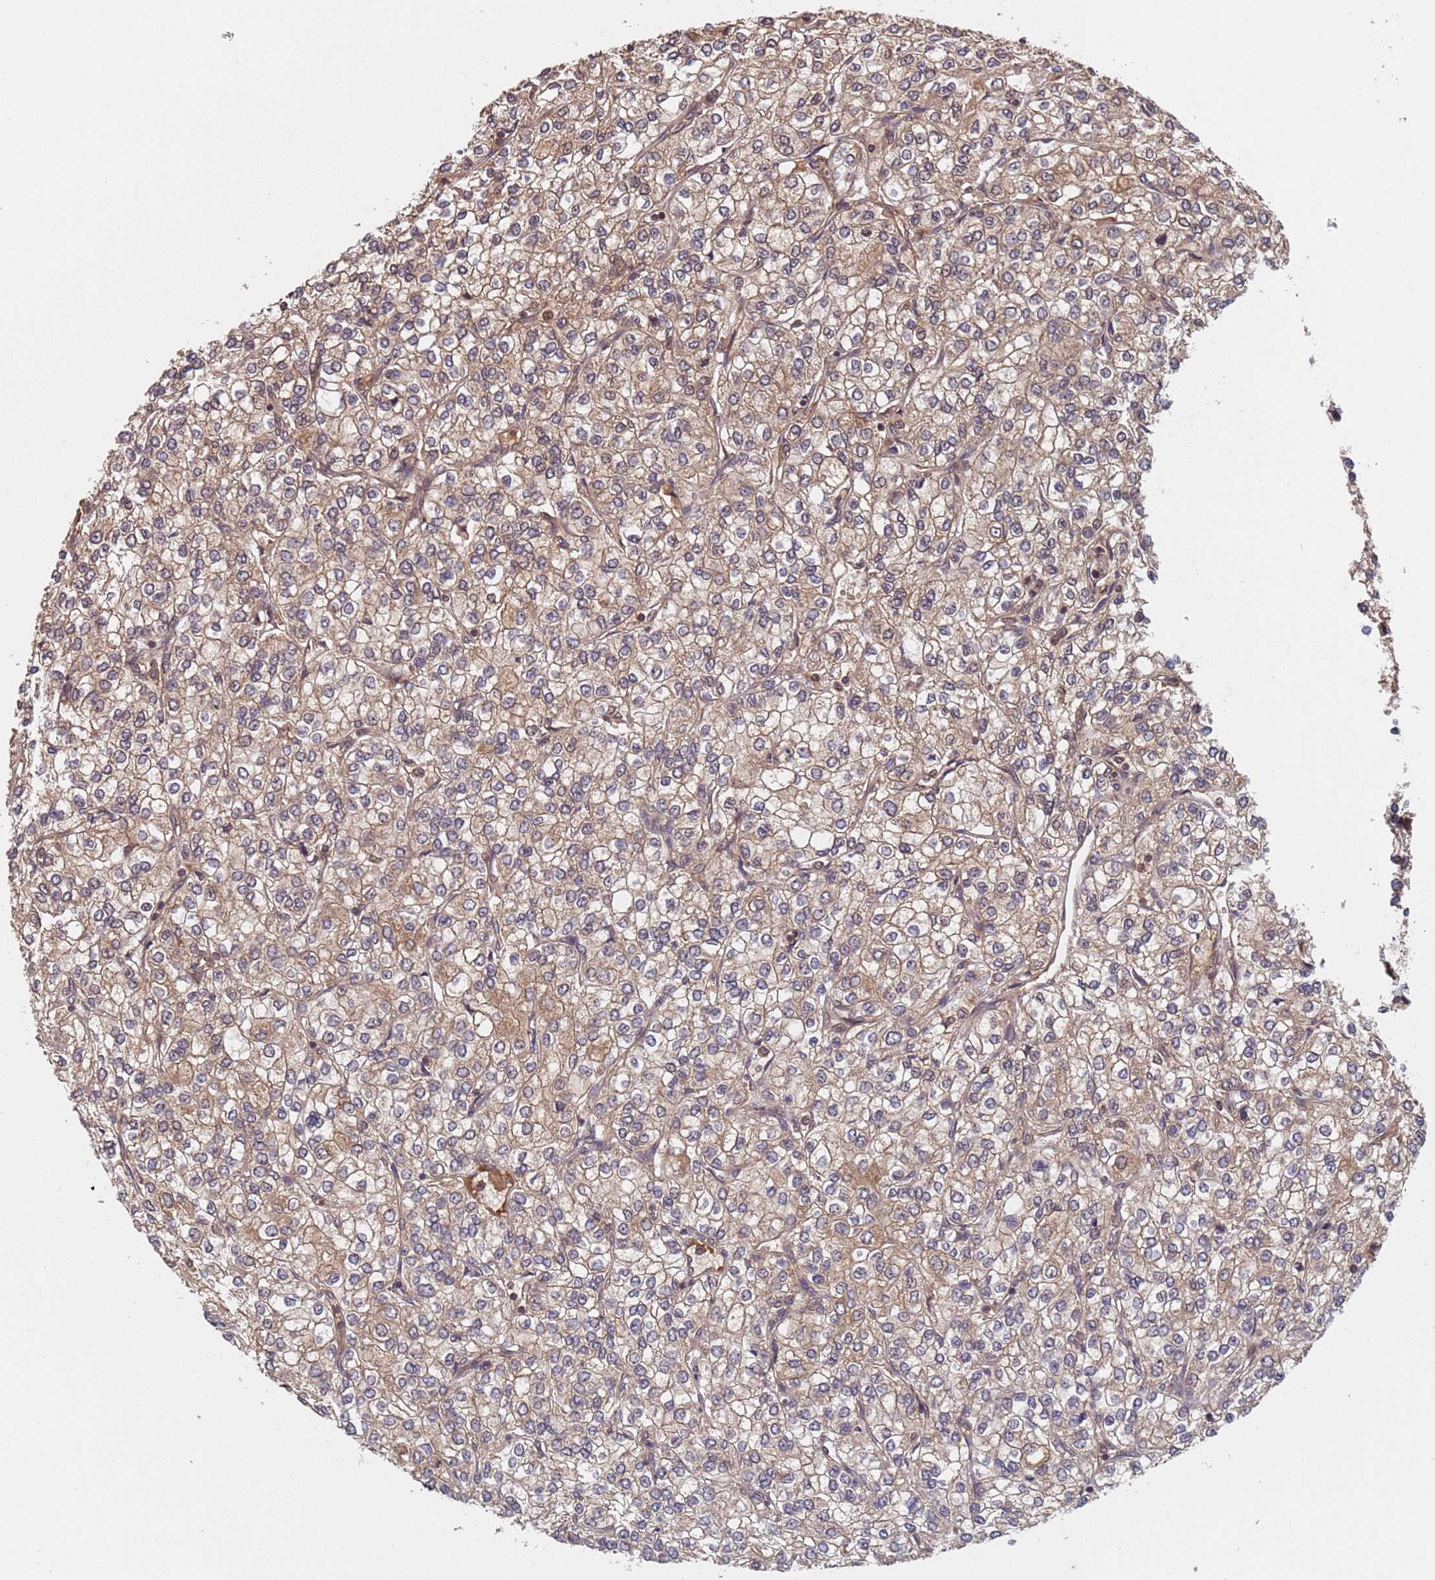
{"staining": {"intensity": "weak", "quantity": "25%-75%", "location": "cytoplasmic/membranous"}, "tissue": "renal cancer", "cell_type": "Tumor cells", "image_type": "cancer", "snomed": [{"axis": "morphology", "description": "Adenocarcinoma, NOS"}, {"axis": "topography", "description": "Kidney"}], "caption": "IHC of human renal adenocarcinoma reveals low levels of weak cytoplasmic/membranous expression in about 25%-75% of tumor cells.", "gene": "ERI1", "patient": {"sex": "male", "age": 80}}